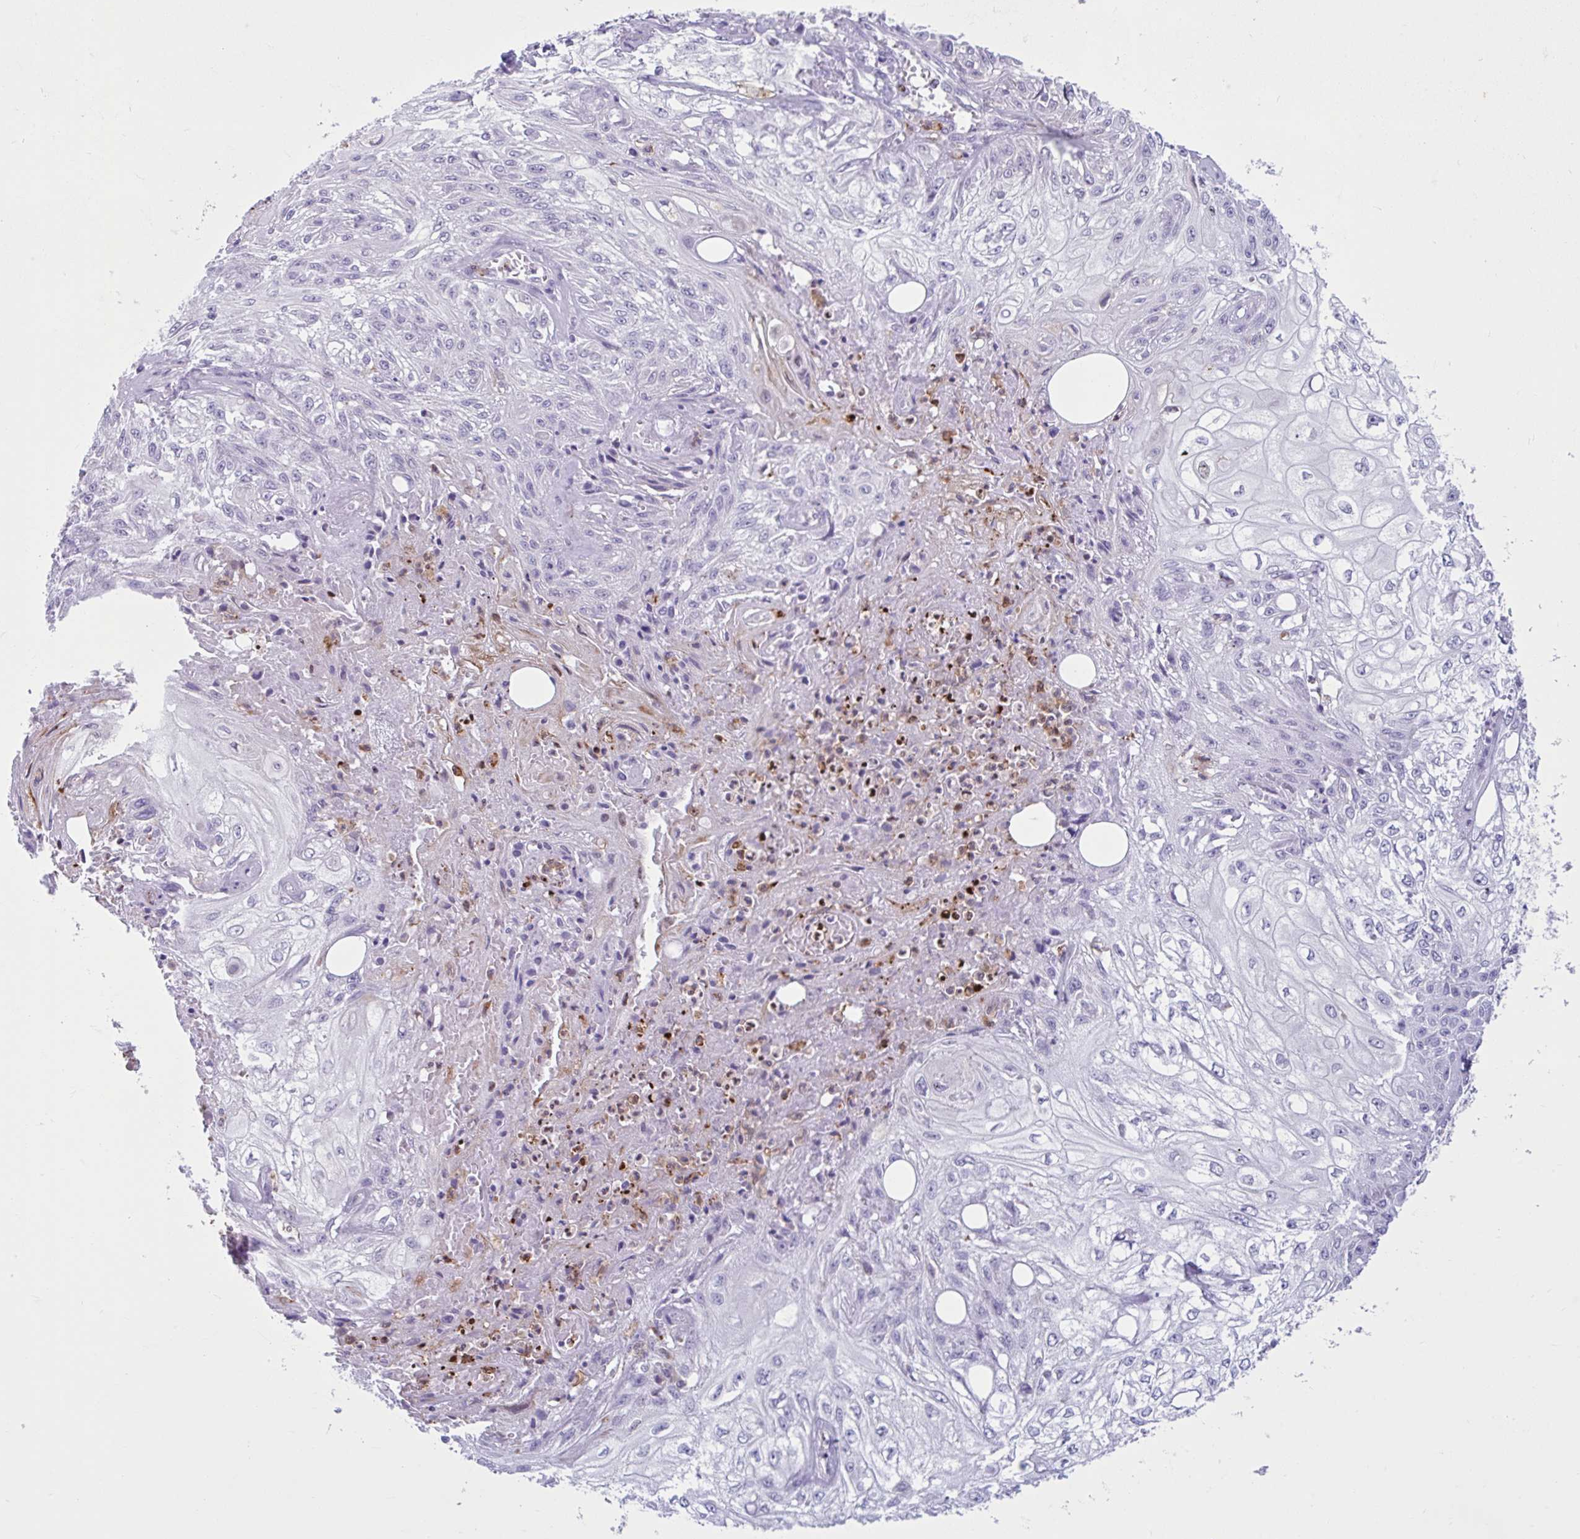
{"staining": {"intensity": "negative", "quantity": "none", "location": "none"}, "tissue": "skin cancer", "cell_type": "Tumor cells", "image_type": "cancer", "snomed": [{"axis": "morphology", "description": "Squamous cell carcinoma, NOS"}, {"axis": "morphology", "description": "Squamous cell carcinoma, metastatic, NOS"}, {"axis": "topography", "description": "Skin"}, {"axis": "topography", "description": "Lymph node"}], "caption": "Photomicrograph shows no significant protein staining in tumor cells of skin squamous cell carcinoma.", "gene": "CEP120", "patient": {"sex": "male", "age": 75}}